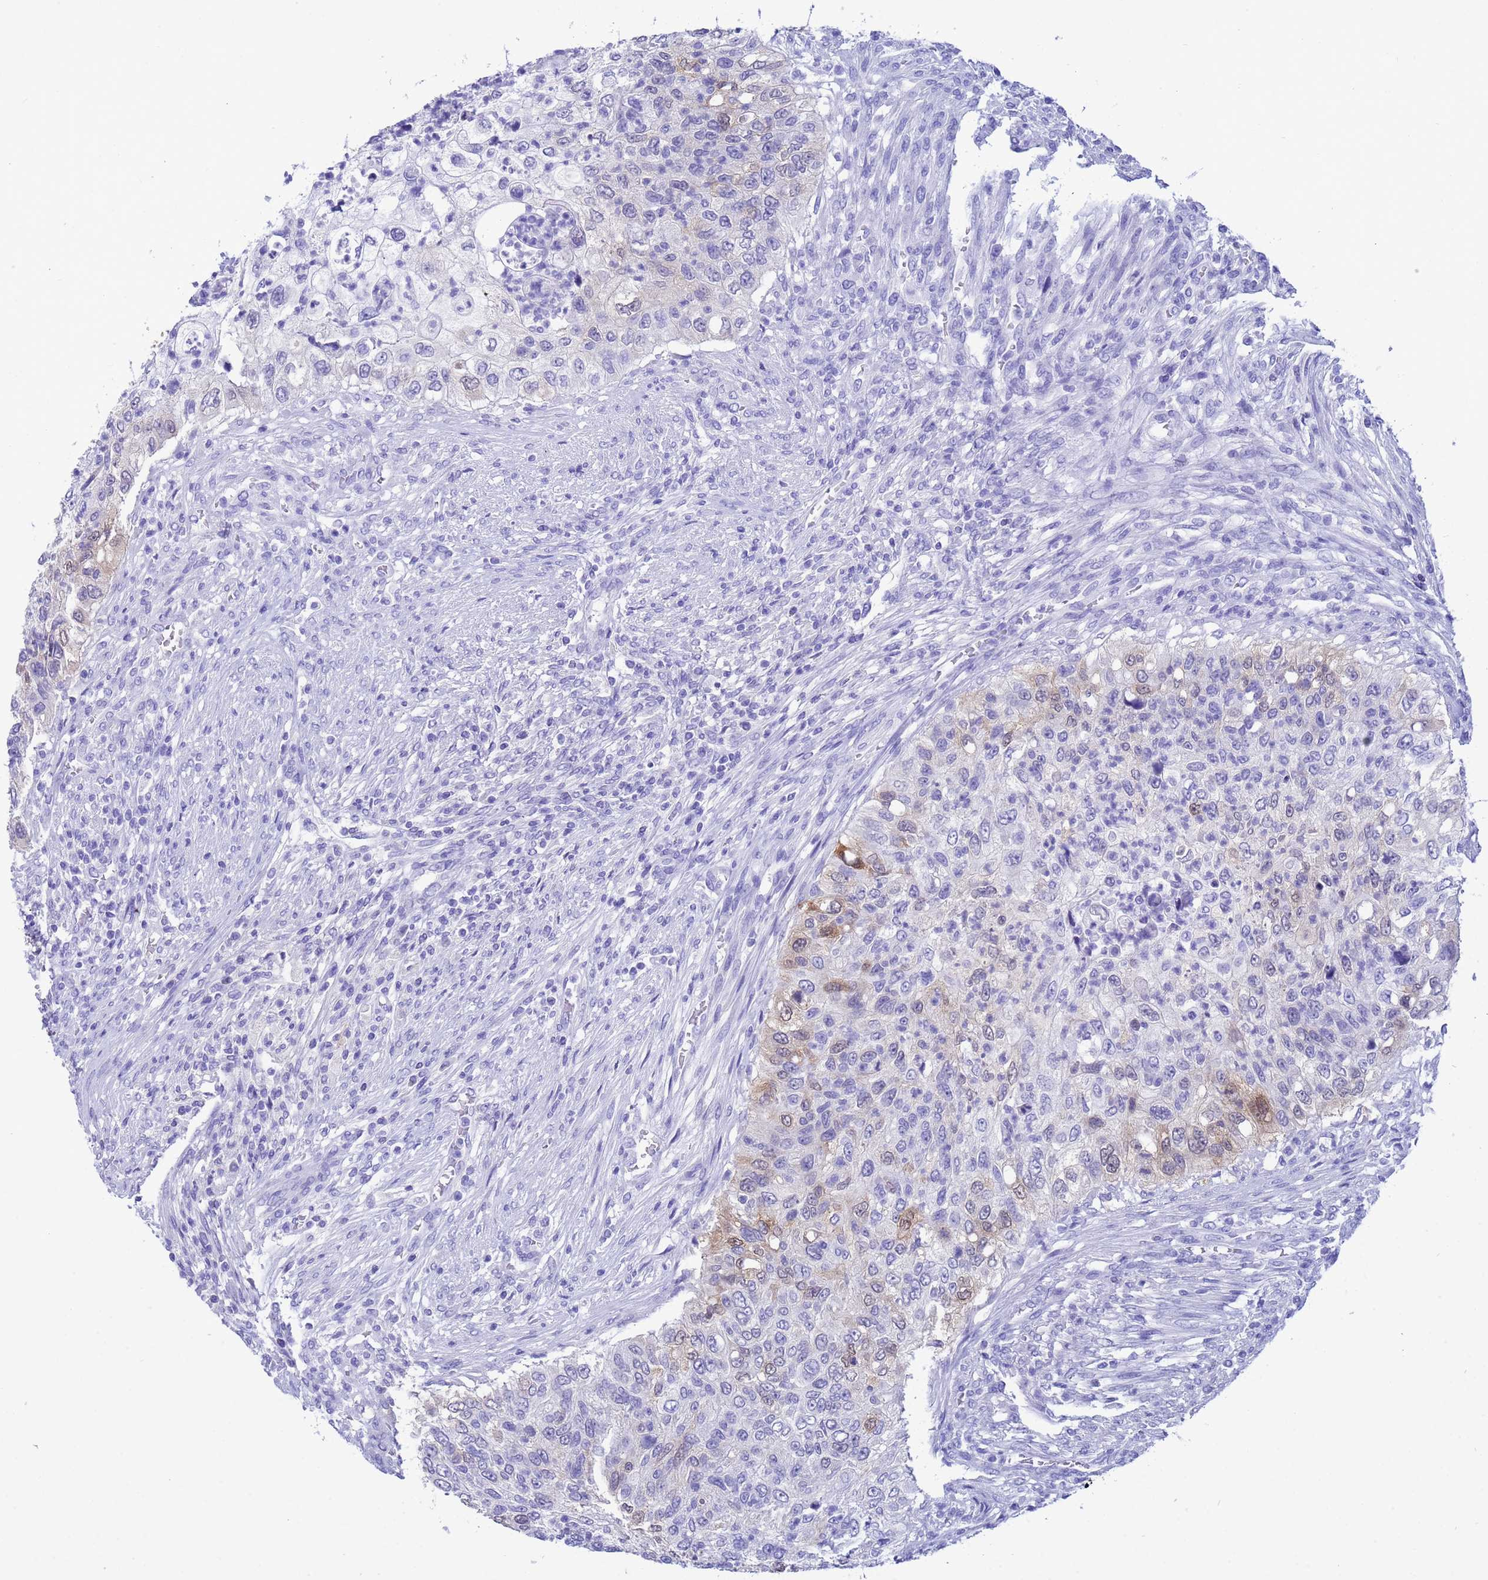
{"staining": {"intensity": "moderate", "quantity": "<25%", "location": "cytoplasmic/membranous,nuclear"}, "tissue": "urothelial cancer", "cell_type": "Tumor cells", "image_type": "cancer", "snomed": [{"axis": "morphology", "description": "Urothelial carcinoma, High grade"}, {"axis": "topography", "description": "Urinary bladder"}], "caption": "There is low levels of moderate cytoplasmic/membranous and nuclear expression in tumor cells of urothelial carcinoma (high-grade), as demonstrated by immunohistochemical staining (brown color).", "gene": "AKR1C2", "patient": {"sex": "female", "age": 60}}